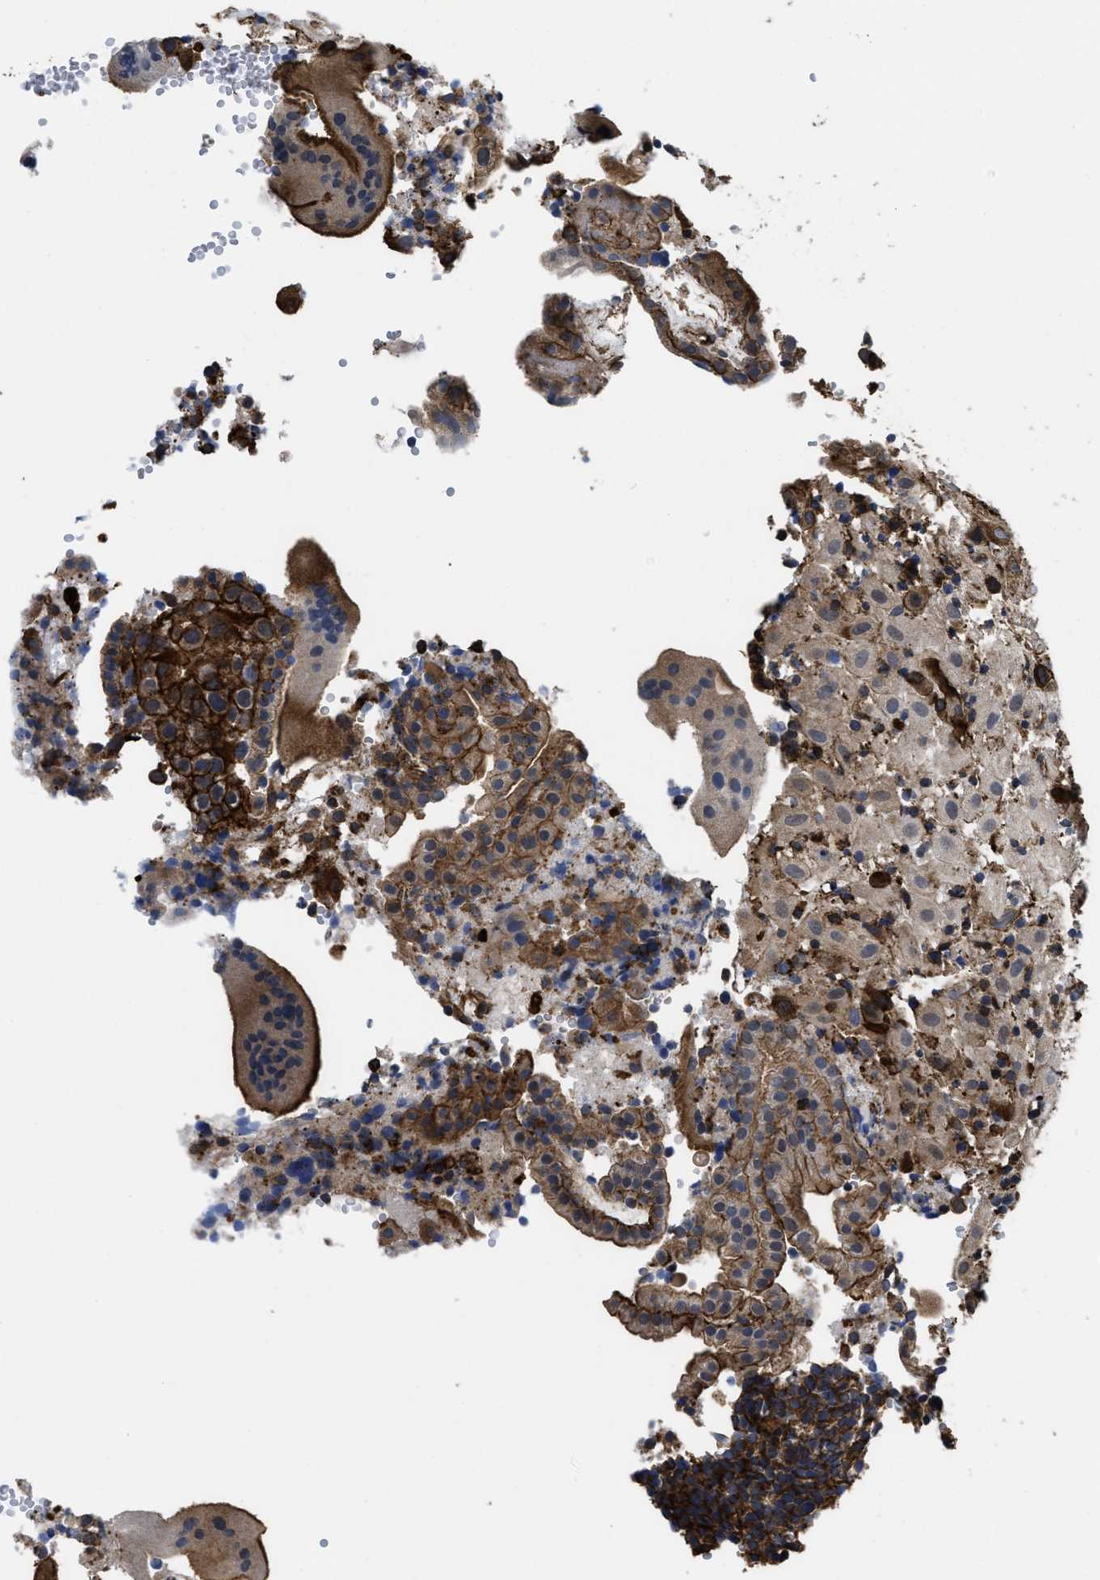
{"staining": {"intensity": "moderate", "quantity": ">75%", "location": "cytoplasmic/membranous"}, "tissue": "placenta", "cell_type": "Decidual cells", "image_type": "normal", "snomed": [{"axis": "morphology", "description": "Normal tissue, NOS"}, {"axis": "topography", "description": "Placenta"}], "caption": "Immunohistochemical staining of normal human placenta shows moderate cytoplasmic/membranous protein staining in about >75% of decidual cells. (Brightfield microscopy of DAB IHC at high magnification).", "gene": "SCUBE2", "patient": {"sex": "female", "age": 18}}